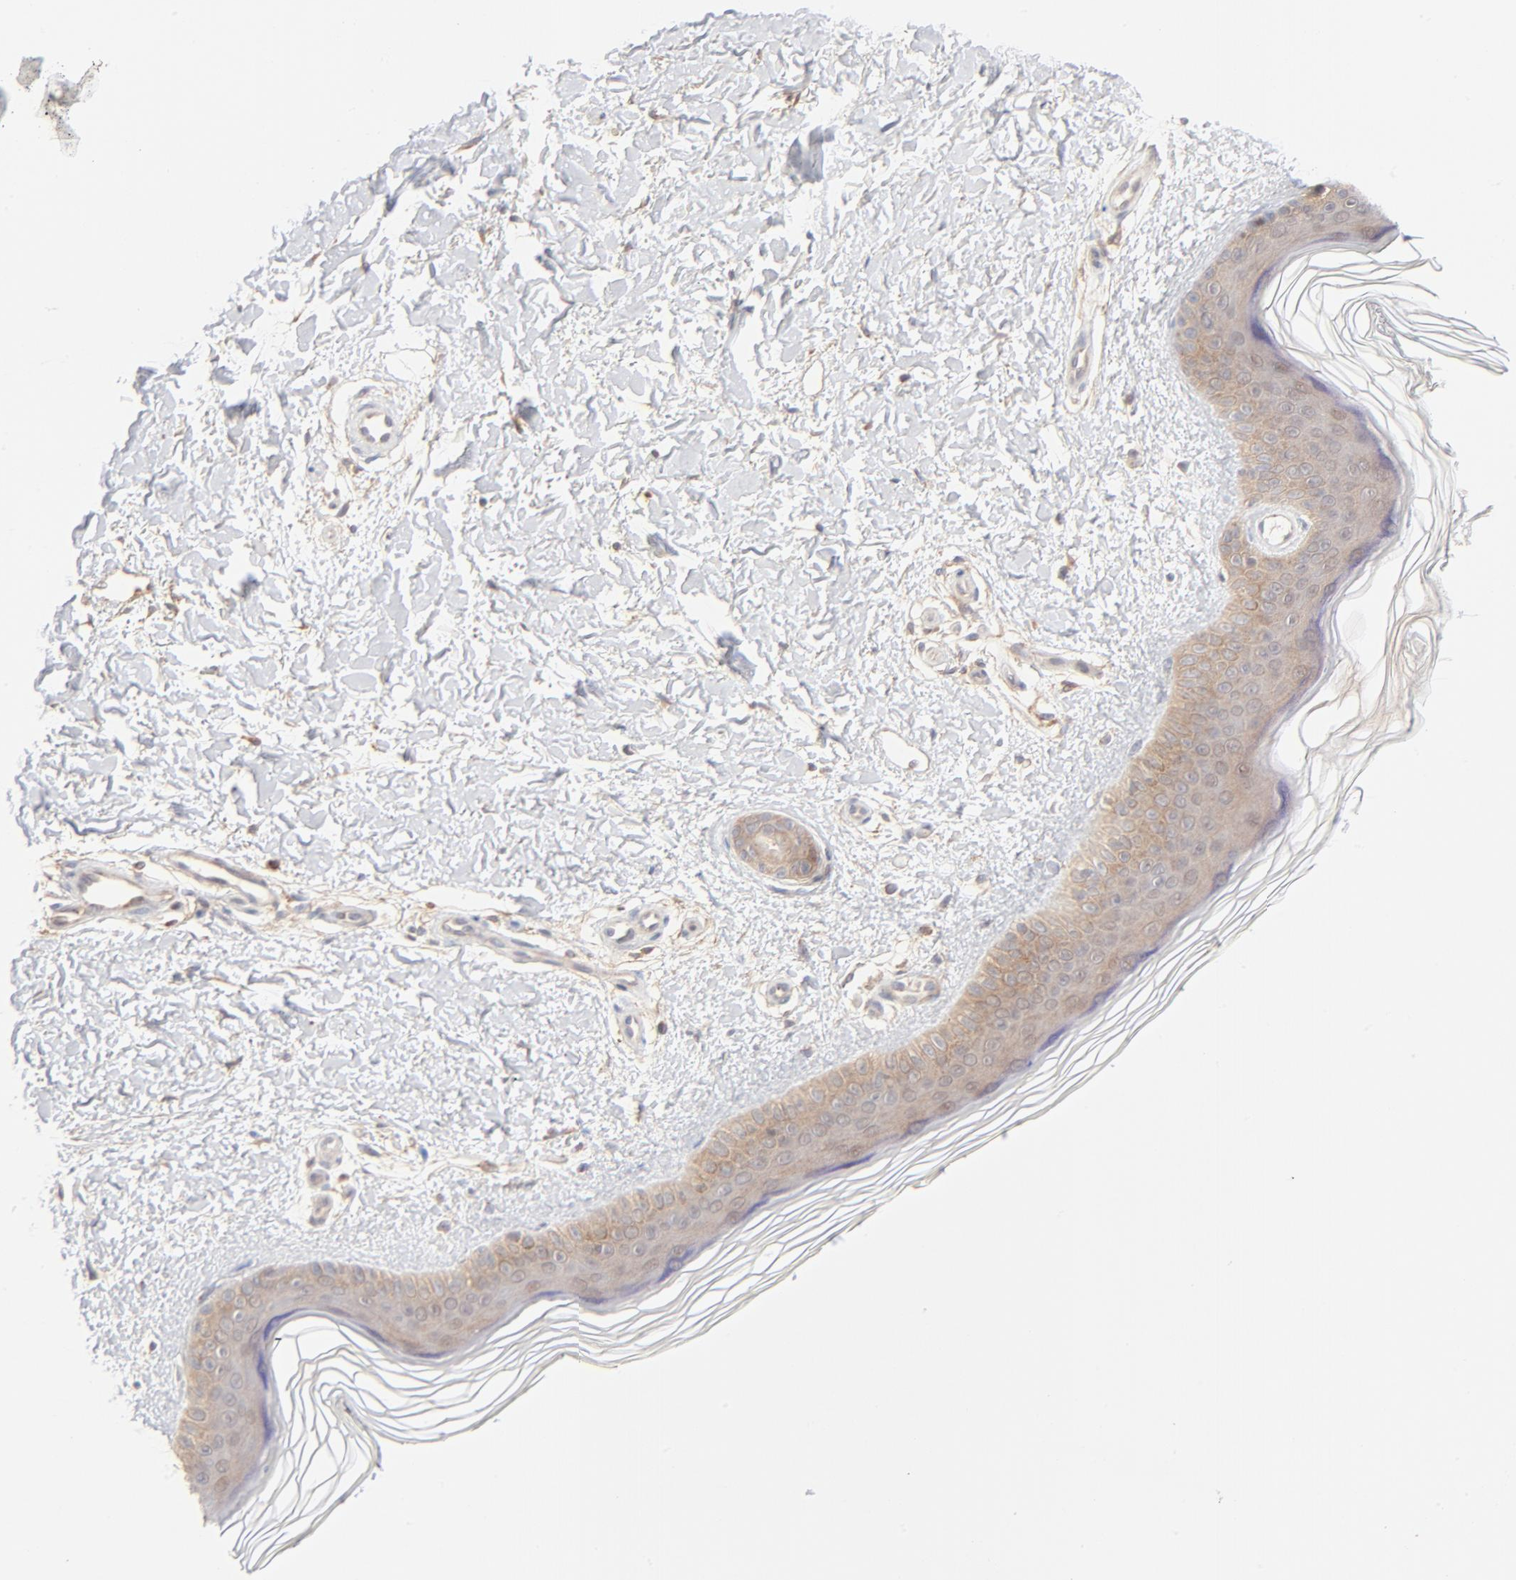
{"staining": {"intensity": "weak", "quantity": ">75%", "location": "cytoplasmic/membranous"}, "tissue": "skin", "cell_type": "Fibroblasts", "image_type": "normal", "snomed": [{"axis": "morphology", "description": "Normal tissue, NOS"}, {"axis": "topography", "description": "Skin"}], "caption": "Immunohistochemistry (IHC) histopathology image of benign skin: human skin stained using IHC shows low levels of weak protein expression localized specifically in the cytoplasmic/membranous of fibroblasts, appearing as a cytoplasmic/membranous brown color.", "gene": "CSPG4", "patient": {"sex": "female", "age": 19}}